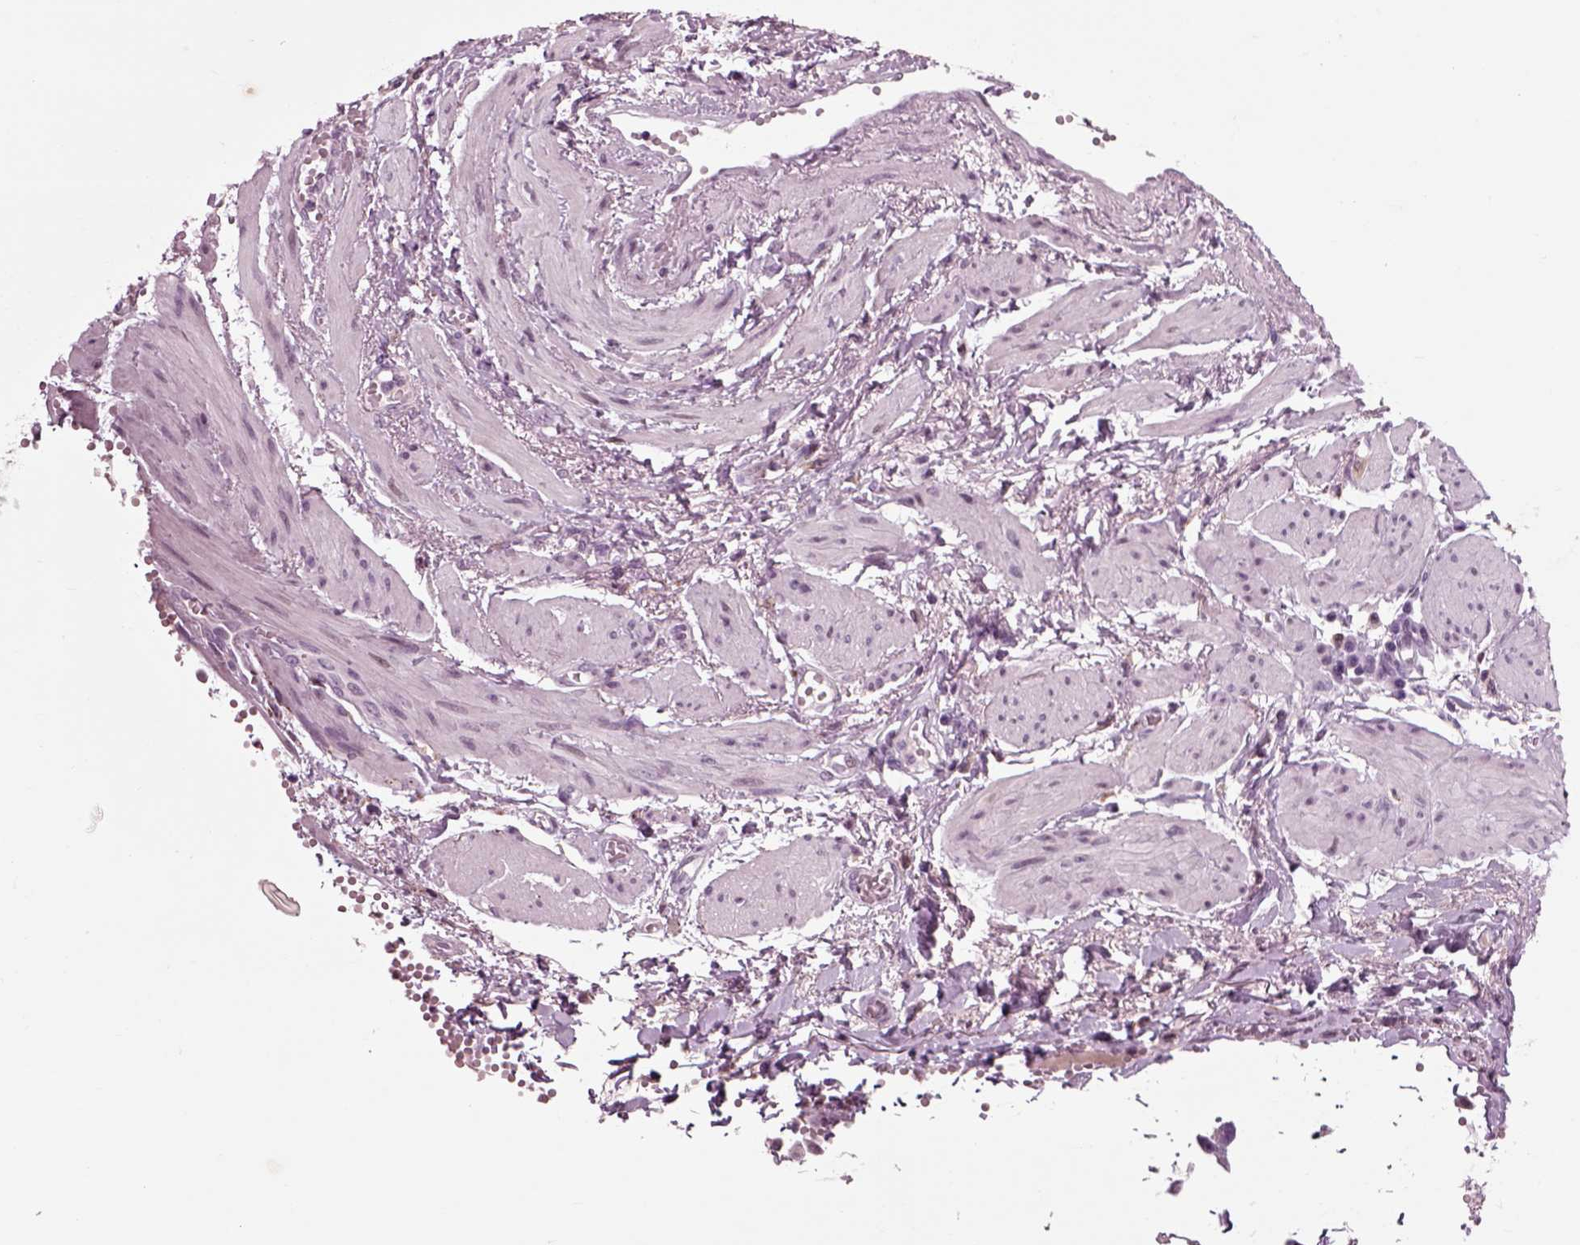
{"staining": {"intensity": "negative", "quantity": "none", "location": "none"}, "tissue": "ovarian cancer", "cell_type": "Tumor cells", "image_type": "cancer", "snomed": [{"axis": "morphology", "description": "Cystadenocarcinoma, serous, NOS"}, {"axis": "topography", "description": "Ovary"}], "caption": "Micrograph shows no protein expression in tumor cells of ovarian serous cystadenocarcinoma tissue.", "gene": "CHGB", "patient": {"sex": "female", "age": 67}}